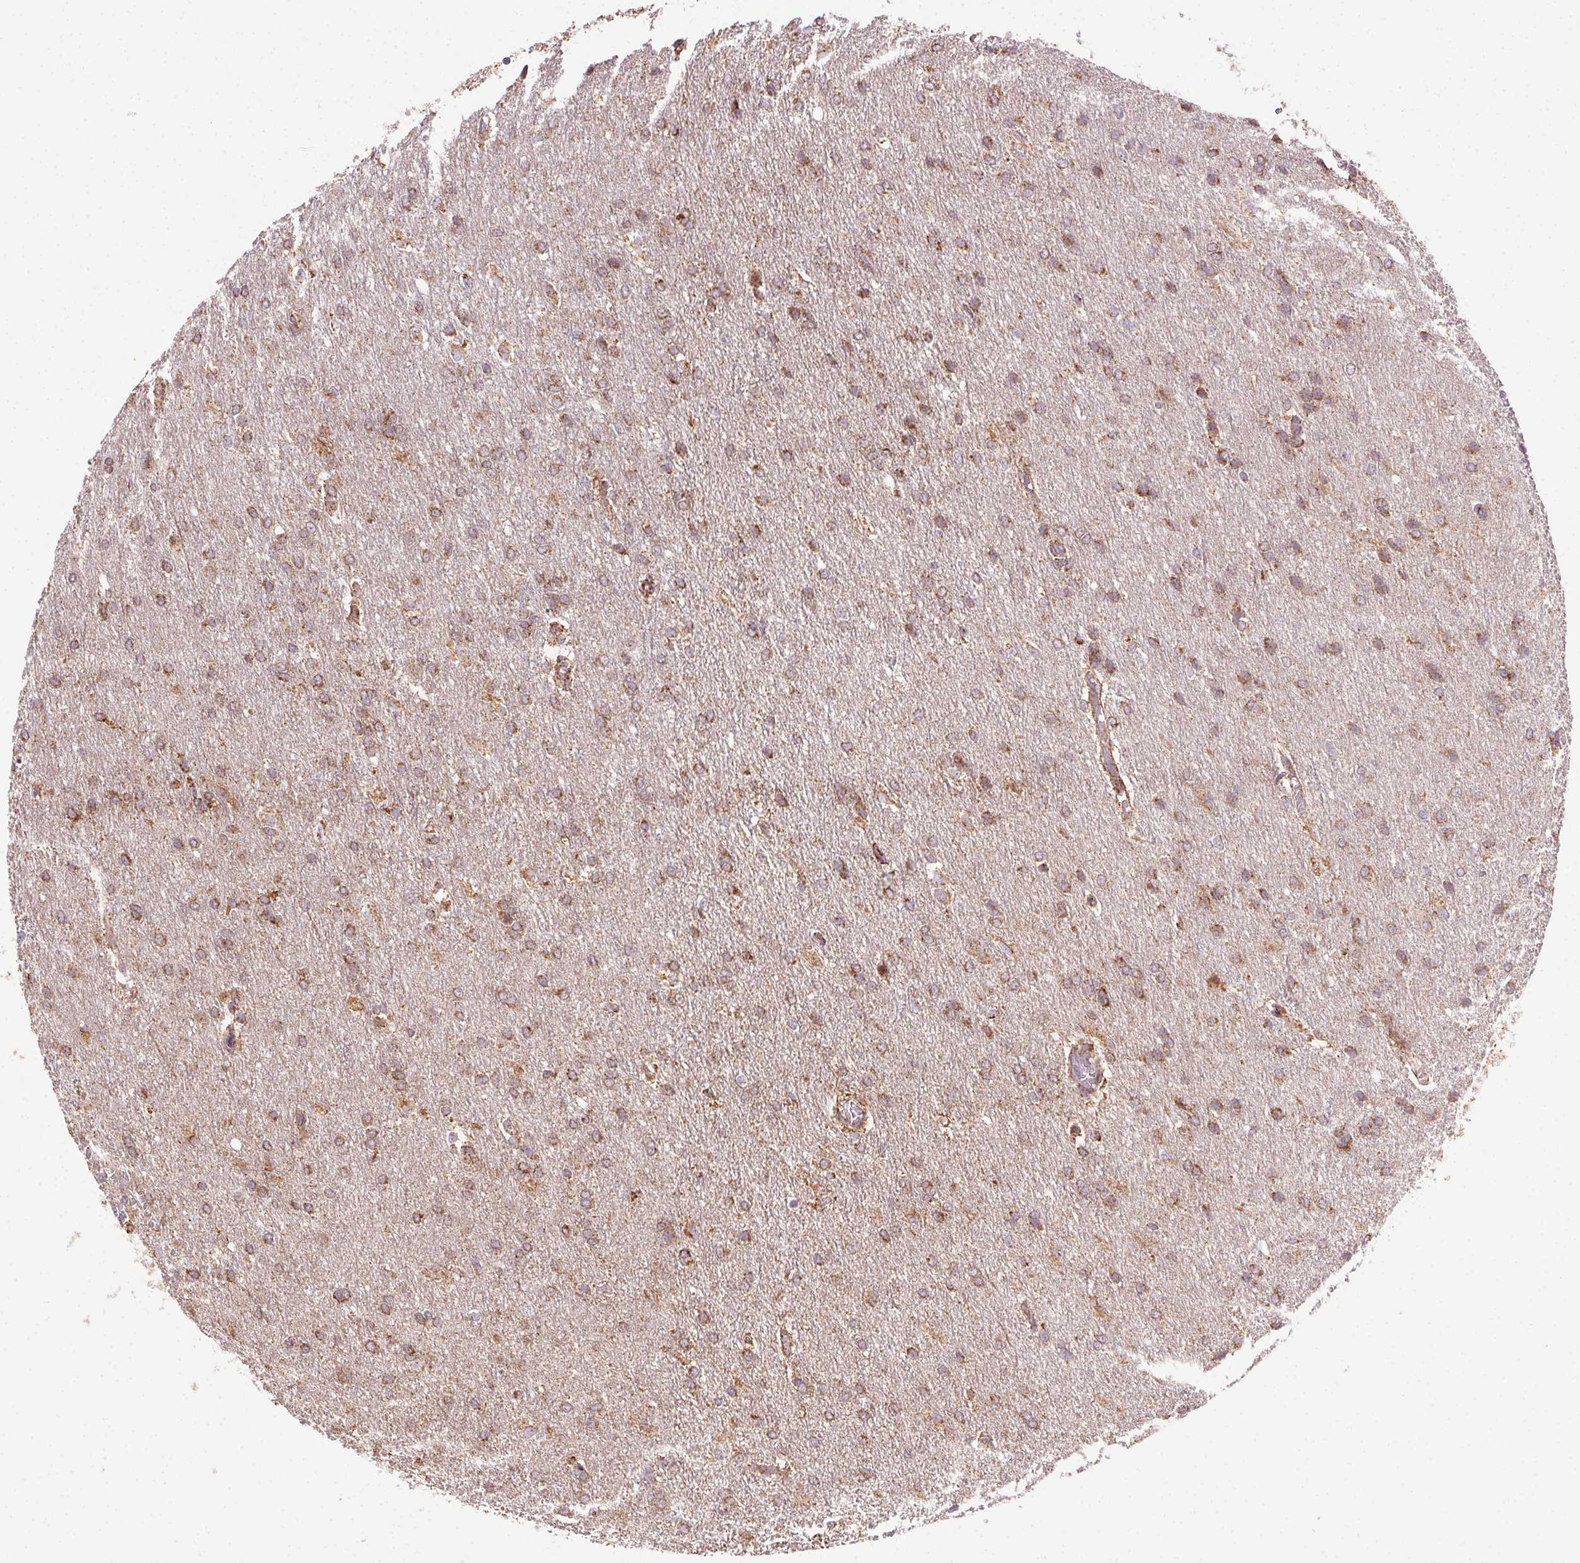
{"staining": {"intensity": "moderate", "quantity": ">75%", "location": "cytoplasmic/membranous"}, "tissue": "glioma", "cell_type": "Tumor cells", "image_type": "cancer", "snomed": [{"axis": "morphology", "description": "Glioma, malignant, High grade"}, {"axis": "topography", "description": "Brain"}], "caption": "Immunohistochemical staining of human glioma exhibits moderate cytoplasmic/membranous protein positivity in about >75% of tumor cells. (DAB (3,3'-diaminobenzidine) = brown stain, brightfield microscopy at high magnification).", "gene": "CLPB", "patient": {"sex": "male", "age": 68}}